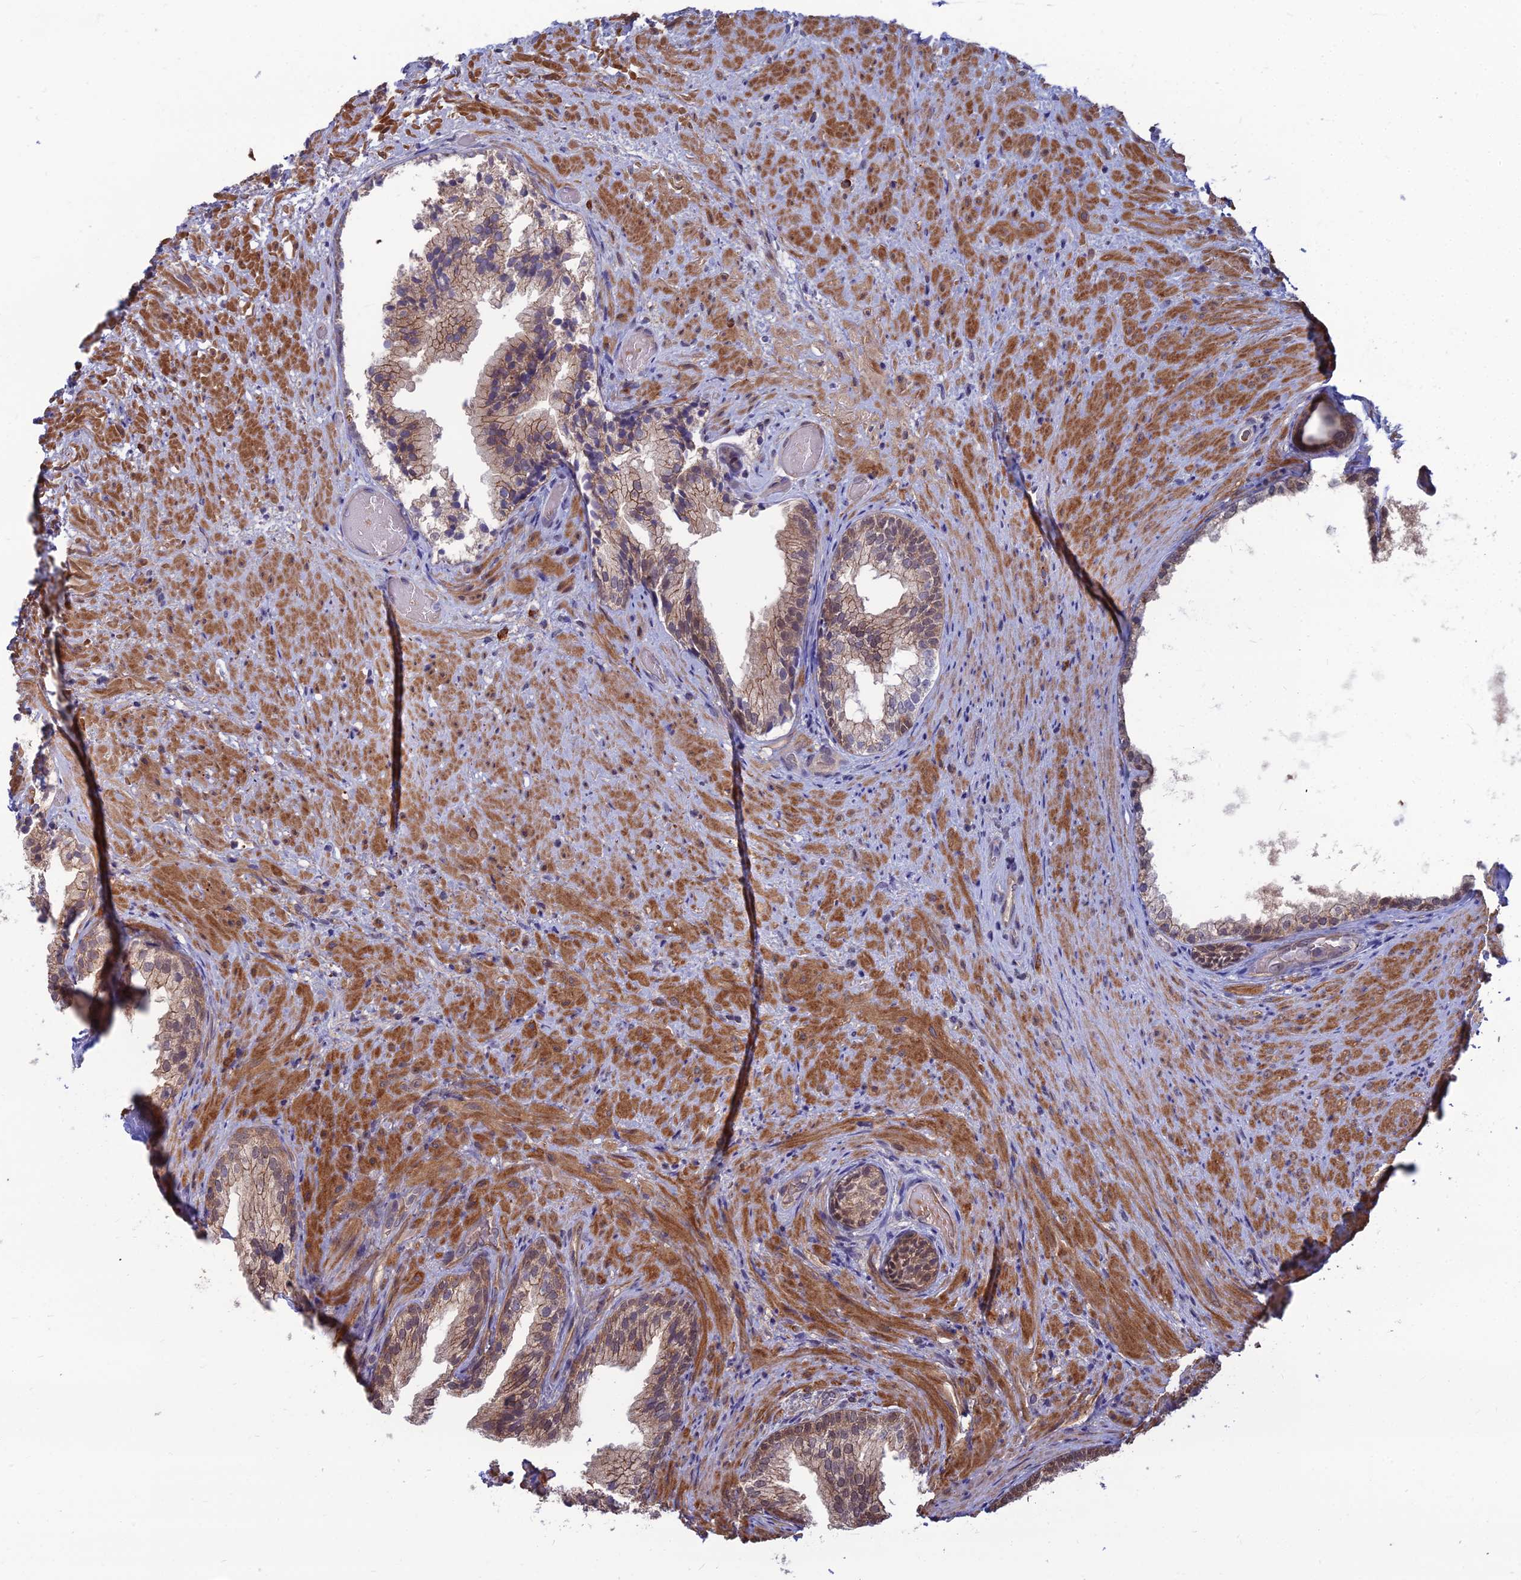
{"staining": {"intensity": "moderate", "quantity": "25%-75%", "location": "cytoplasmic/membranous"}, "tissue": "prostate", "cell_type": "Glandular cells", "image_type": "normal", "snomed": [{"axis": "morphology", "description": "Normal tissue, NOS"}, {"axis": "topography", "description": "Prostate"}], "caption": "An immunohistochemistry micrograph of unremarkable tissue is shown. Protein staining in brown labels moderate cytoplasmic/membranous positivity in prostate within glandular cells.", "gene": "OPA3", "patient": {"sex": "male", "age": 76}}